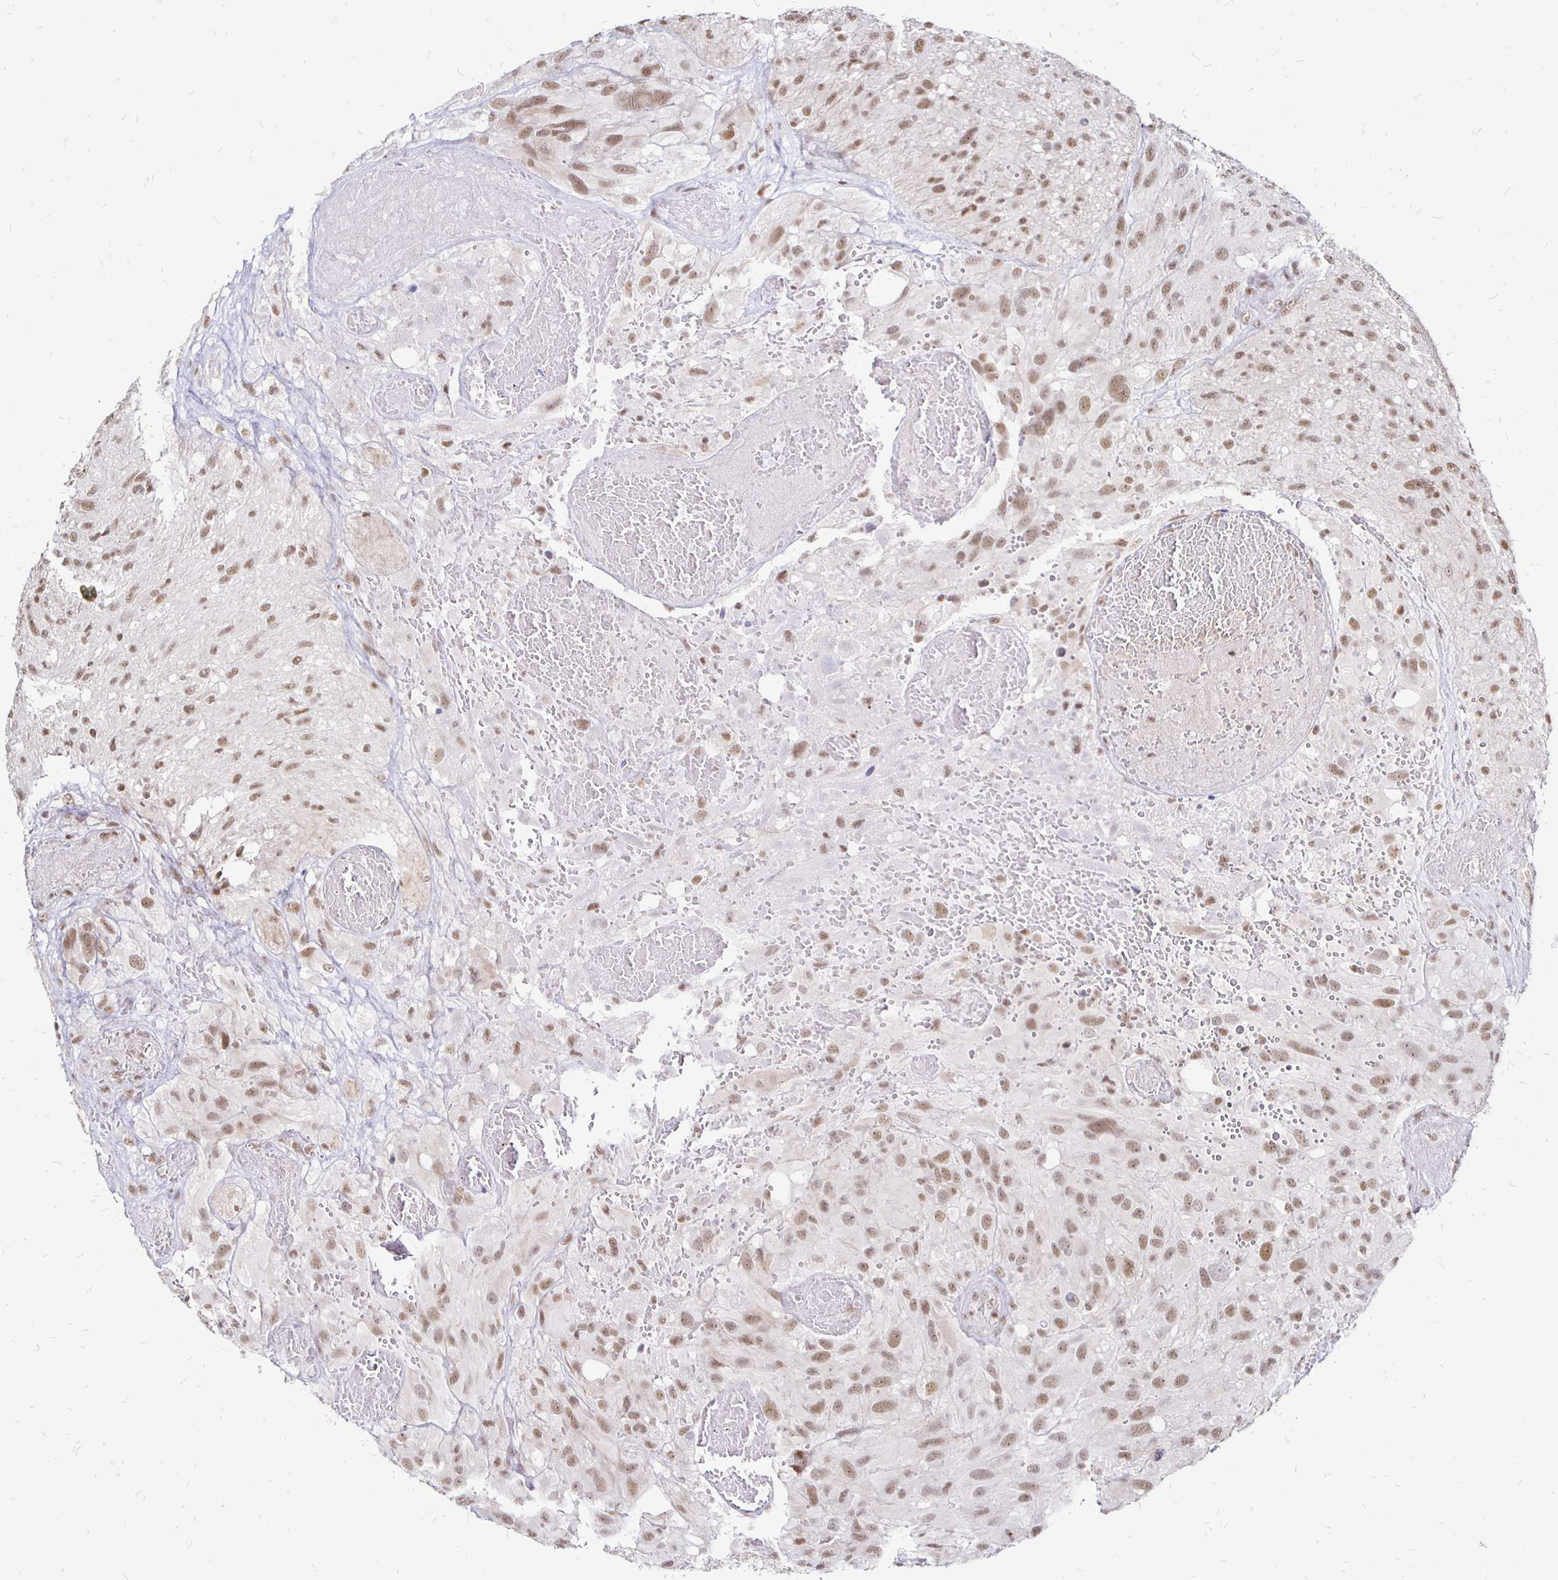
{"staining": {"intensity": "moderate", "quantity": ">75%", "location": "nuclear"}, "tissue": "glioma", "cell_type": "Tumor cells", "image_type": "cancer", "snomed": [{"axis": "morphology", "description": "Glioma, malignant, High grade"}, {"axis": "topography", "description": "Brain"}], "caption": "Moderate nuclear positivity for a protein is seen in about >75% of tumor cells of glioma using IHC.", "gene": "SIN3A", "patient": {"sex": "male", "age": 53}}